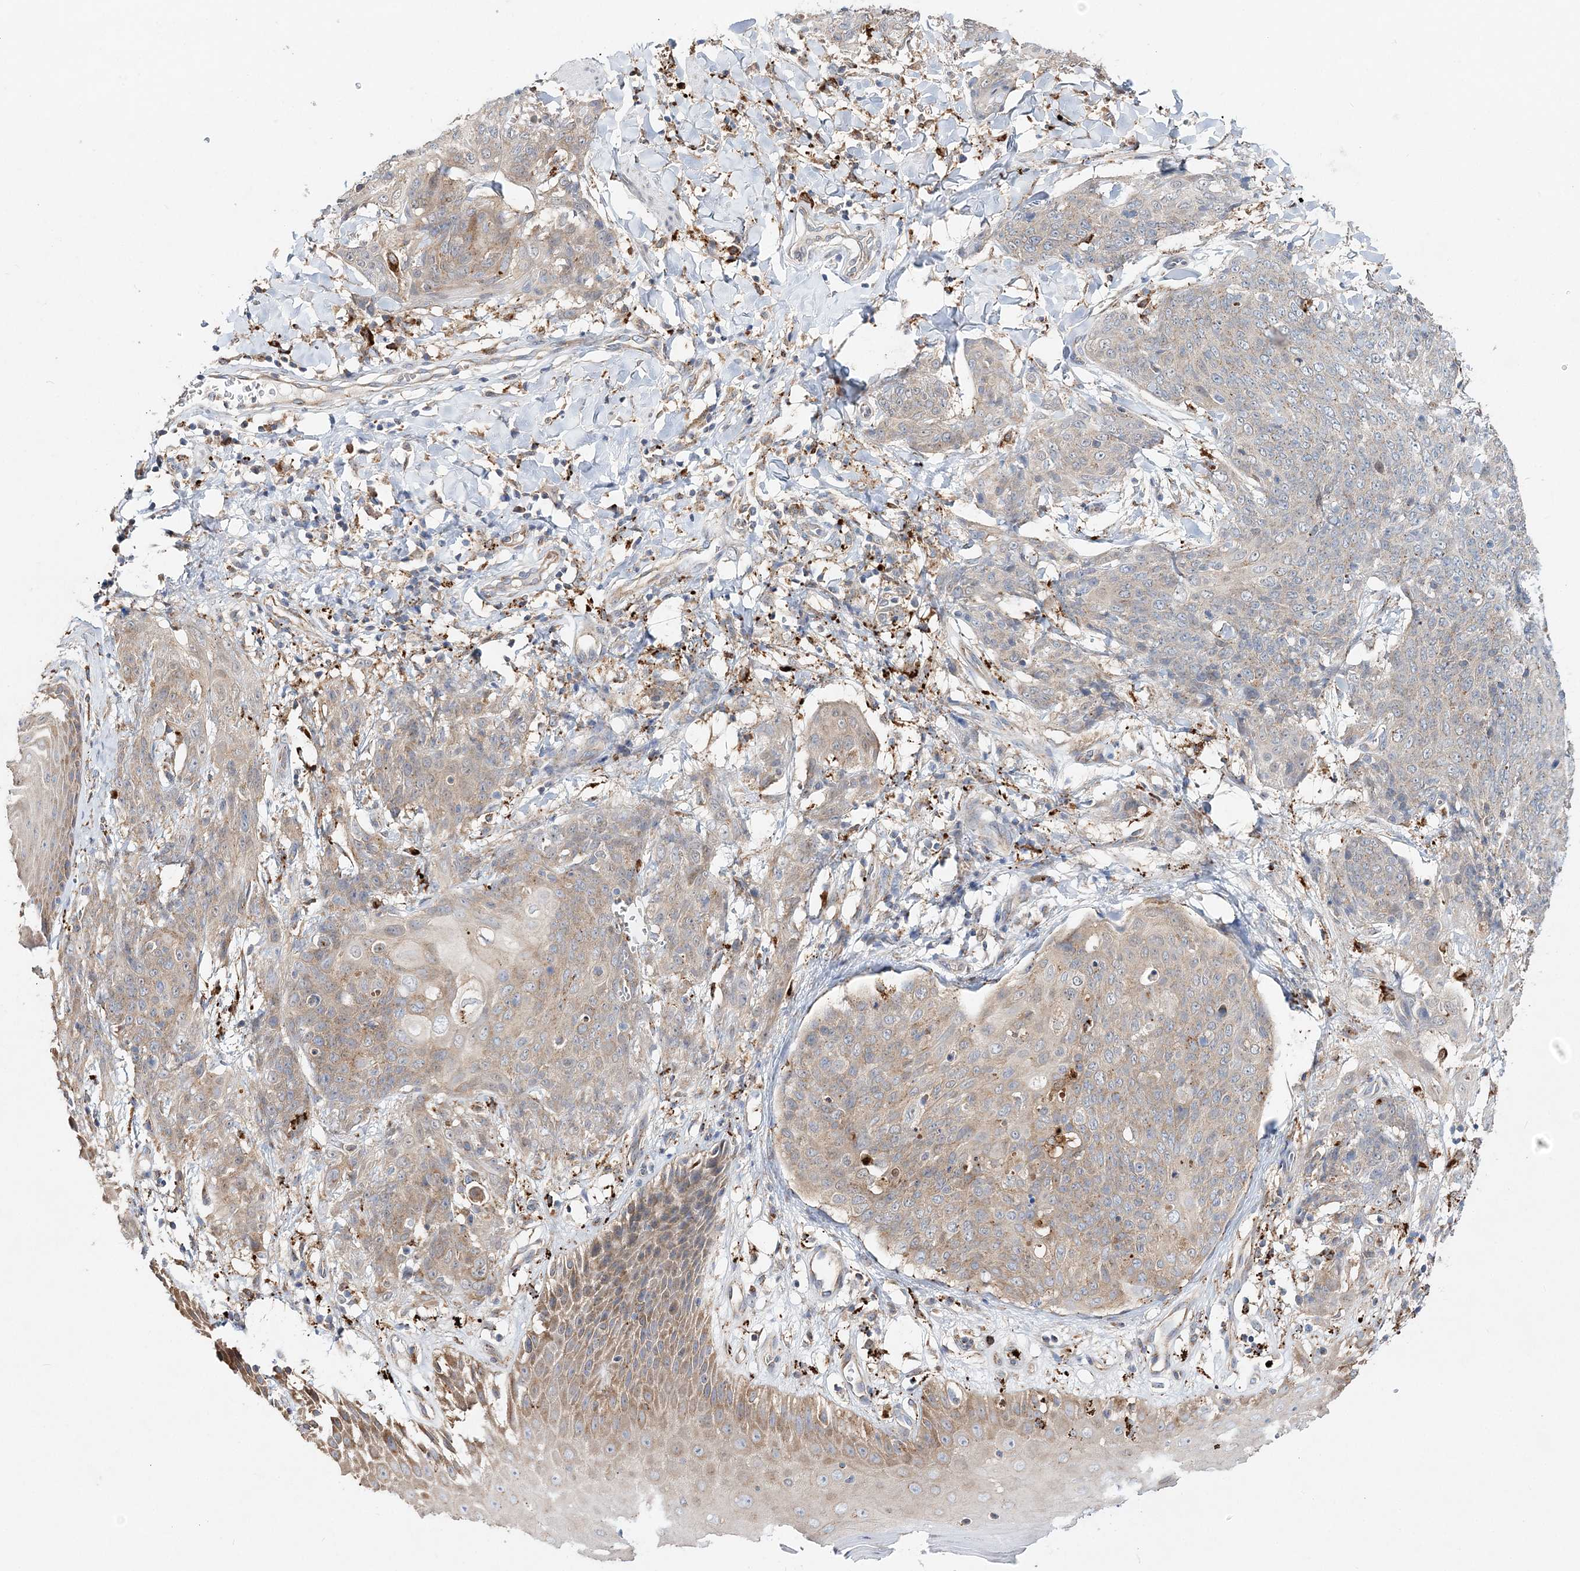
{"staining": {"intensity": "weak", "quantity": "25%-75%", "location": "cytoplasmic/membranous"}, "tissue": "skin cancer", "cell_type": "Tumor cells", "image_type": "cancer", "snomed": [{"axis": "morphology", "description": "Squamous cell carcinoma, NOS"}, {"axis": "topography", "description": "Skin"}, {"axis": "topography", "description": "Vulva"}], "caption": "Immunohistochemical staining of skin cancer (squamous cell carcinoma) shows low levels of weak cytoplasmic/membranous protein positivity in approximately 25%-75% of tumor cells.", "gene": "C3orf38", "patient": {"sex": "female", "age": 85}}